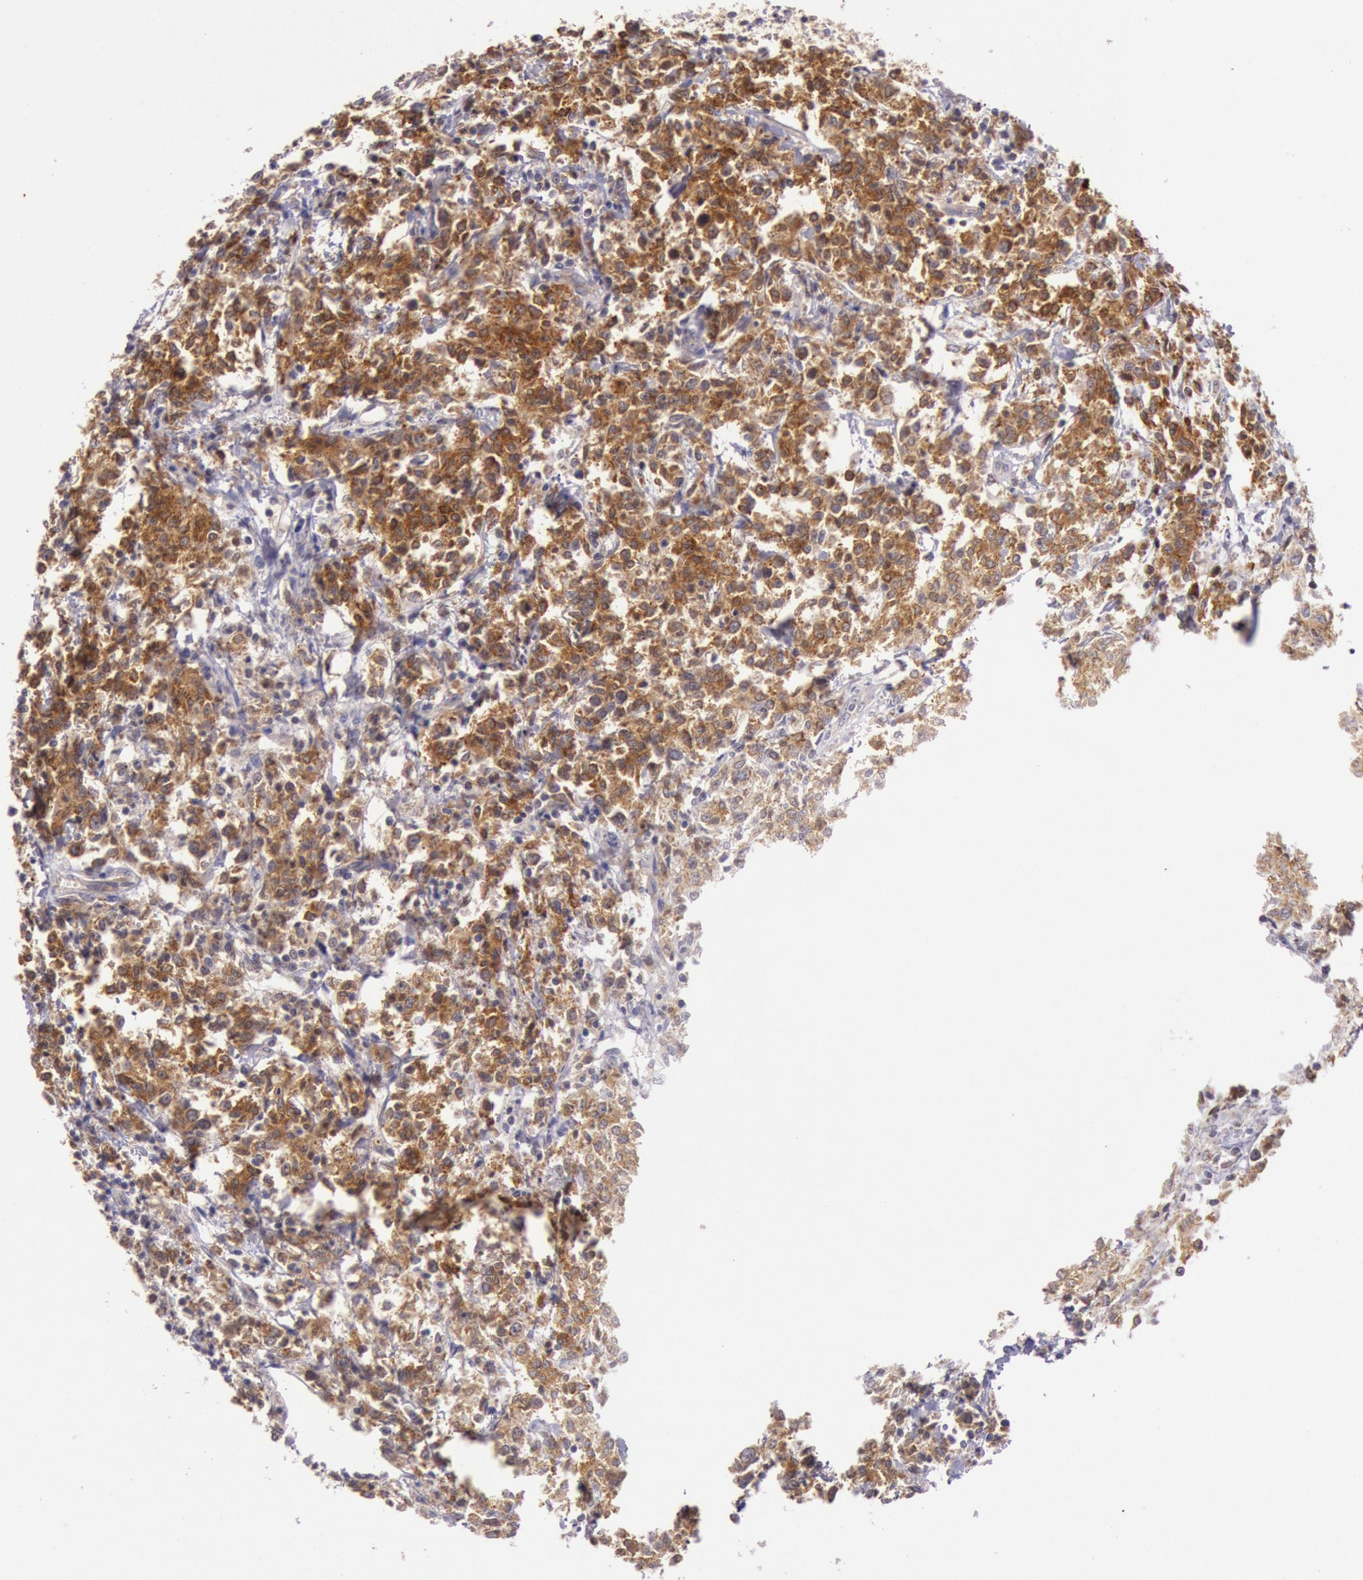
{"staining": {"intensity": "strong", "quantity": ">75%", "location": "cytoplasmic/membranous"}, "tissue": "lymphoma", "cell_type": "Tumor cells", "image_type": "cancer", "snomed": [{"axis": "morphology", "description": "Malignant lymphoma, non-Hodgkin's type, Low grade"}, {"axis": "topography", "description": "Small intestine"}], "caption": "There is high levels of strong cytoplasmic/membranous staining in tumor cells of low-grade malignant lymphoma, non-Hodgkin's type, as demonstrated by immunohistochemical staining (brown color).", "gene": "CDK16", "patient": {"sex": "female", "age": 59}}